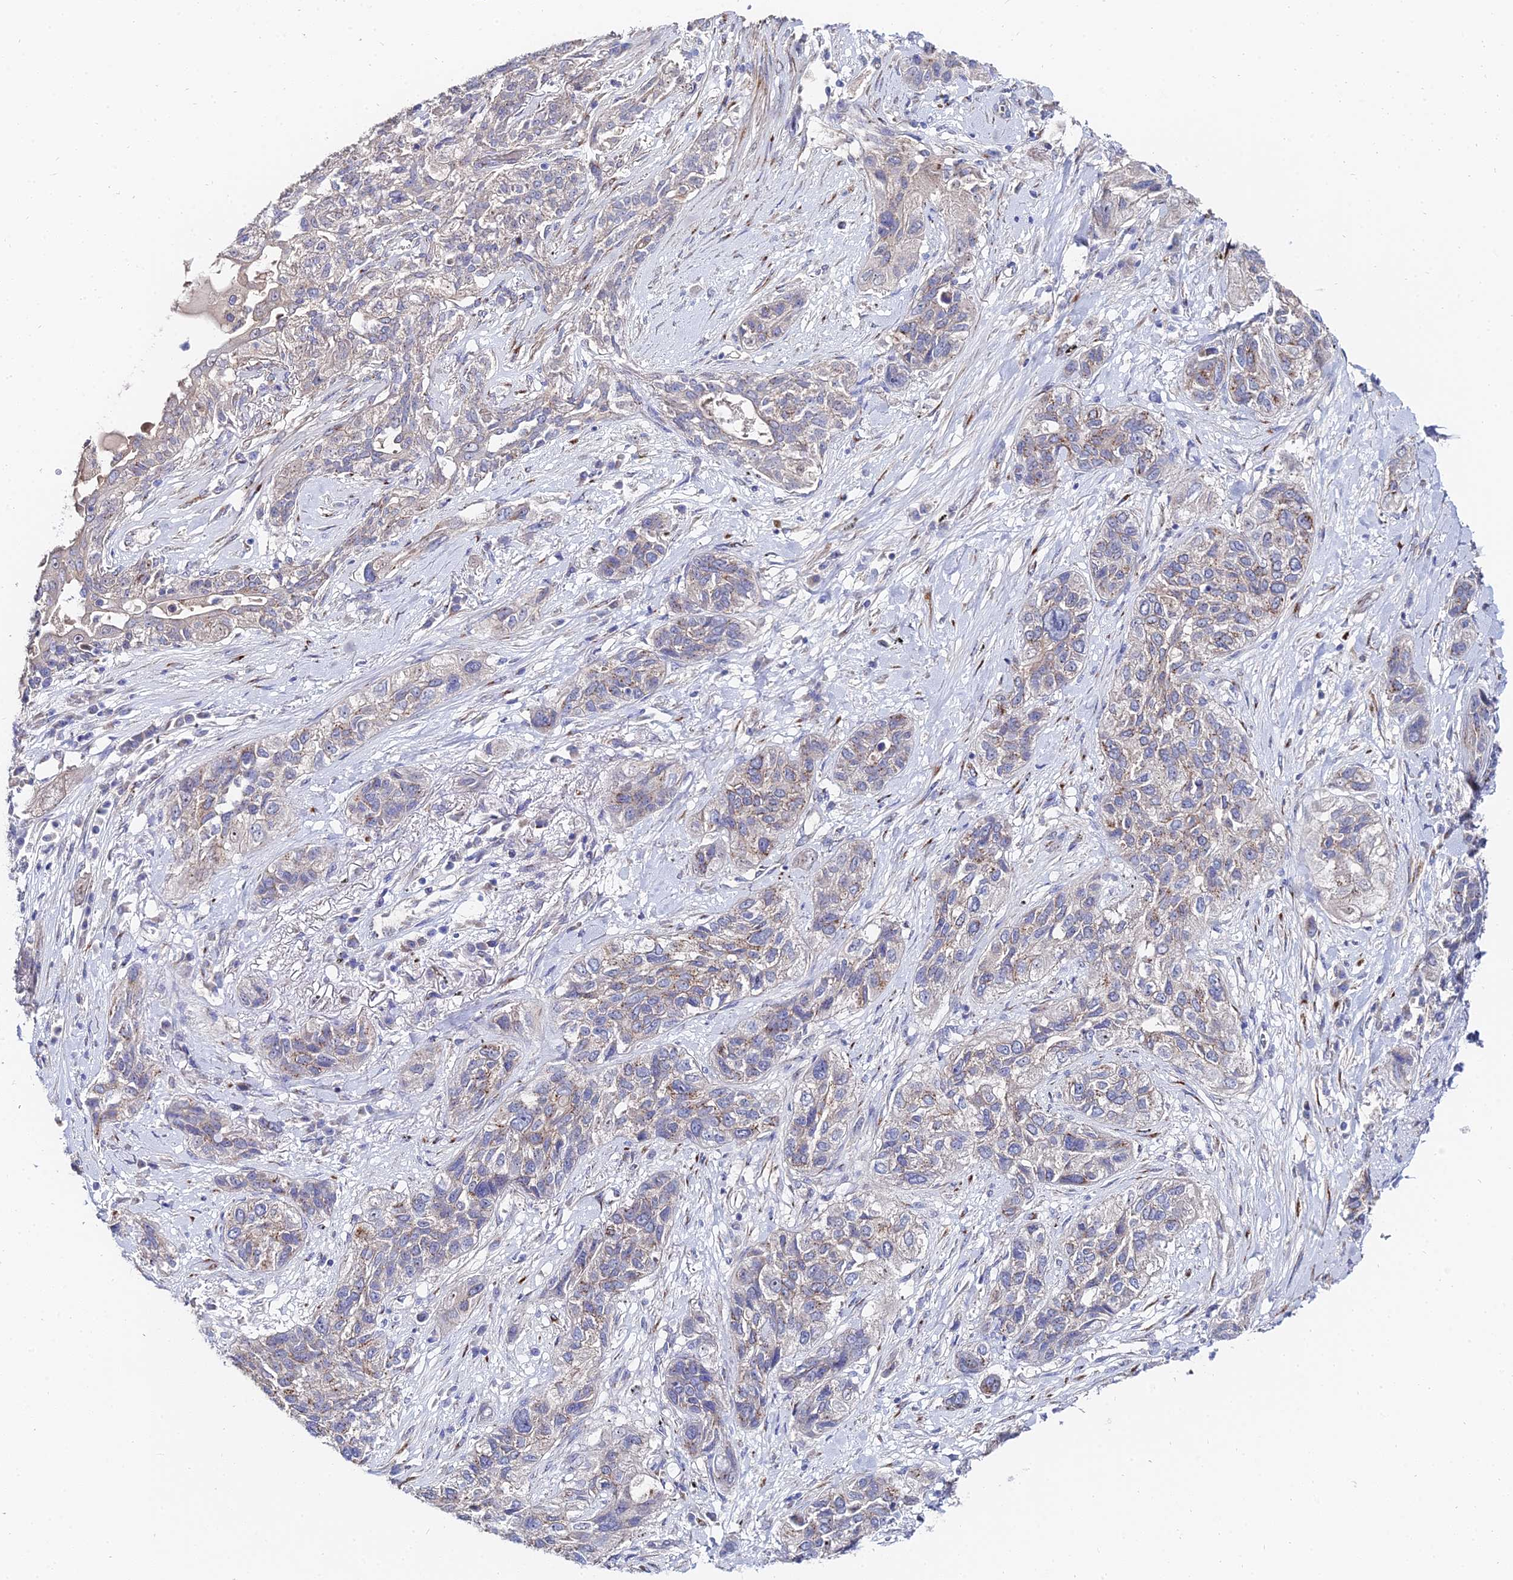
{"staining": {"intensity": "weak", "quantity": "25%-75%", "location": "cytoplasmic/membranous"}, "tissue": "lung cancer", "cell_type": "Tumor cells", "image_type": "cancer", "snomed": [{"axis": "morphology", "description": "Squamous cell carcinoma, NOS"}, {"axis": "topography", "description": "Lung"}], "caption": "Brown immunohistochemical staining in squamous cell carcinoma (lung) reveals weak cytoplasmic/membranous expression in about 25%-75% of tumor cells. The protein is stained brown, and the nuclei are stained in blue (DAB (3,3'-diaminobenzidine) IHC with brightfield microscopy, high magnification).", "gene": "BORCS8", "patient": {"sex": "female", "age": 70}}